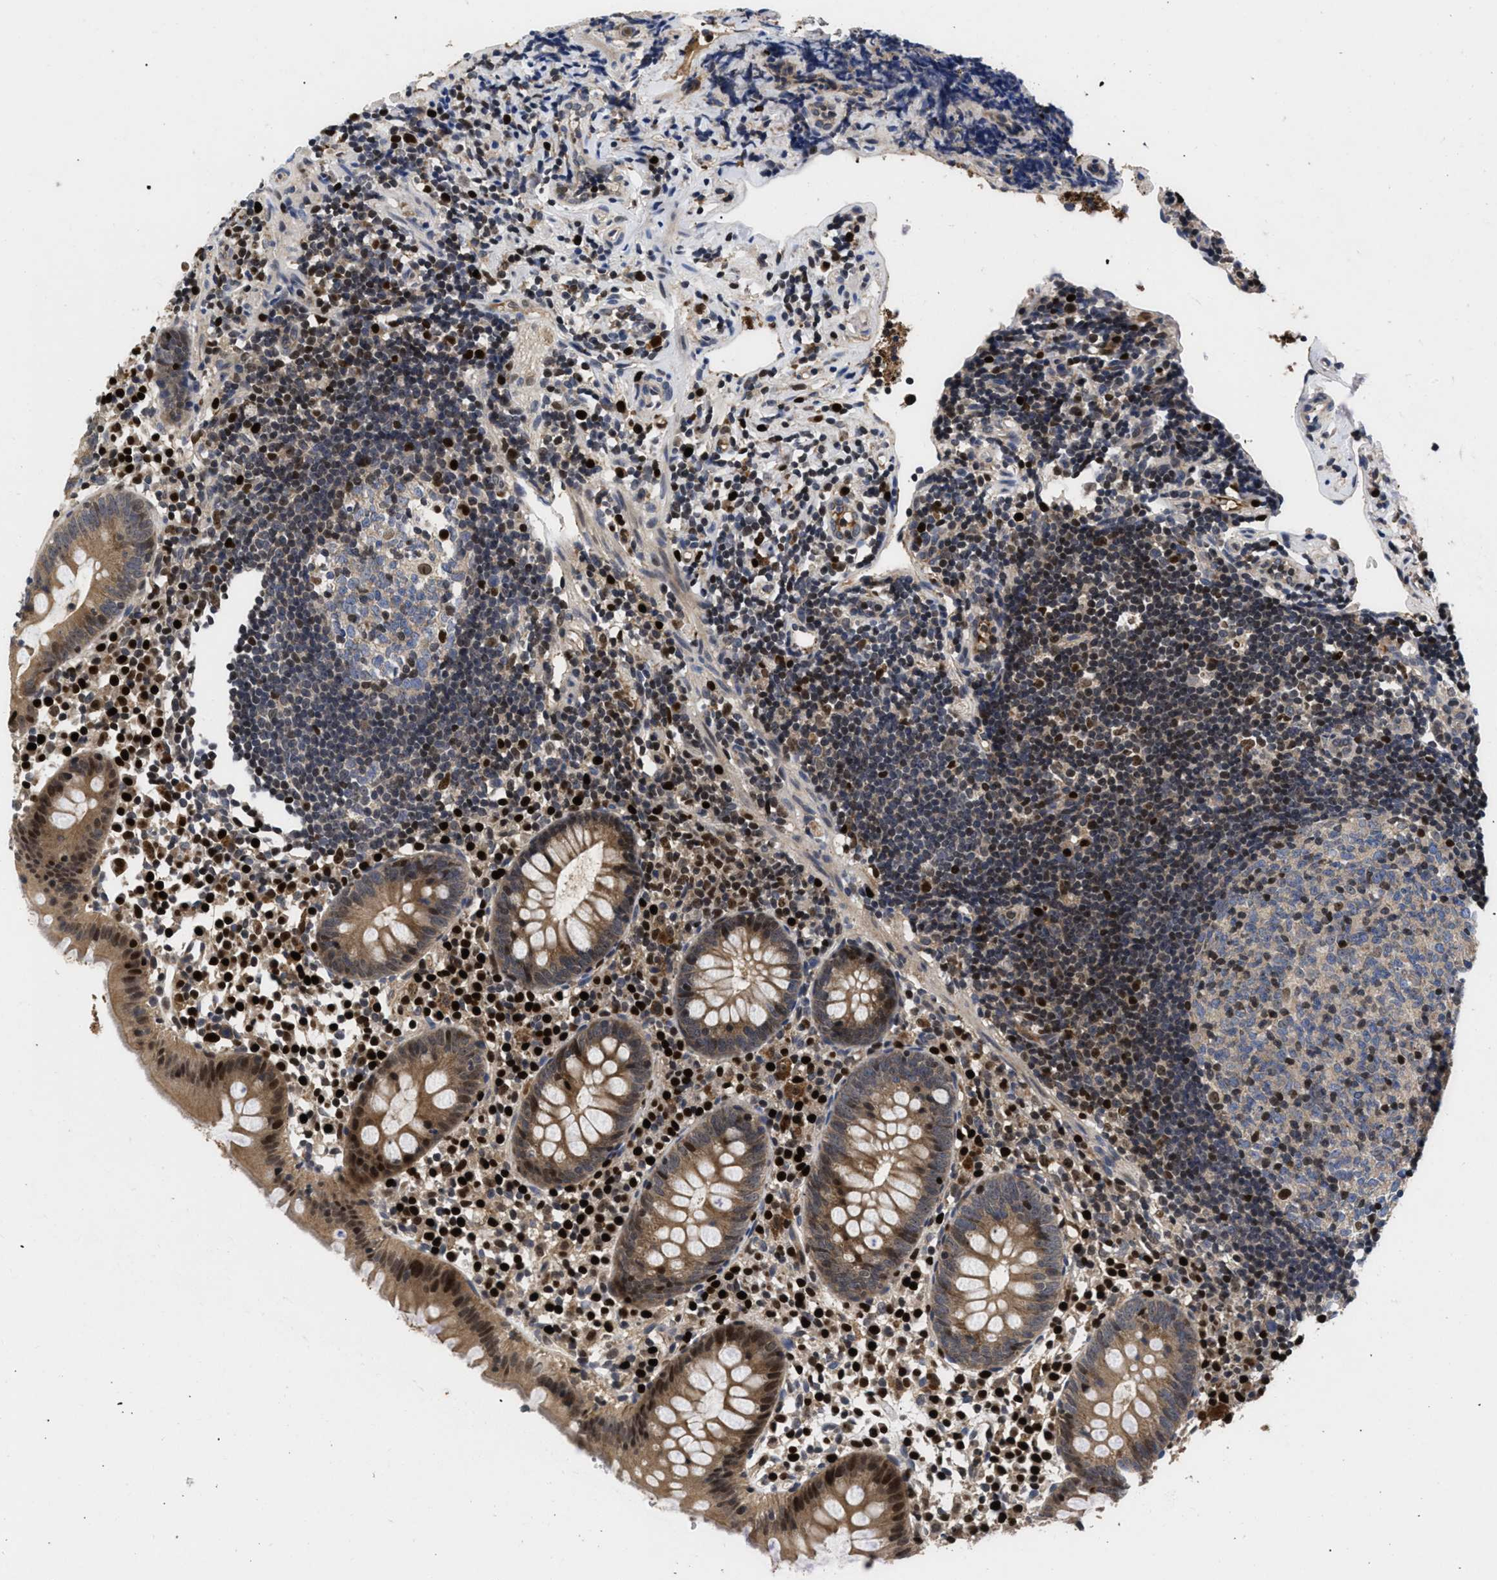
{"staining": {"intensity": "moderate", "quantity": ">75%", "location": "cytoplasmic/membranous,nuclear"}, "tissue": "appendix", "cell_type": "Glandular cells", "image_type": "normal", "snomed": [{"axis": "morphology", "description": "Normal tissue, NOS"}, {"axis": "topography", "description": "Appendix"}], "caption": "IHC photomicrograph of unremarkable human appendix stained for a protein (brown), which exhibits medium levels of moderate cytoplasmic/membranous,nuclear staining in about >75% of glandular cells.", "gene": "FAM200A", "patient": {"sex": "female", "age": 20}}